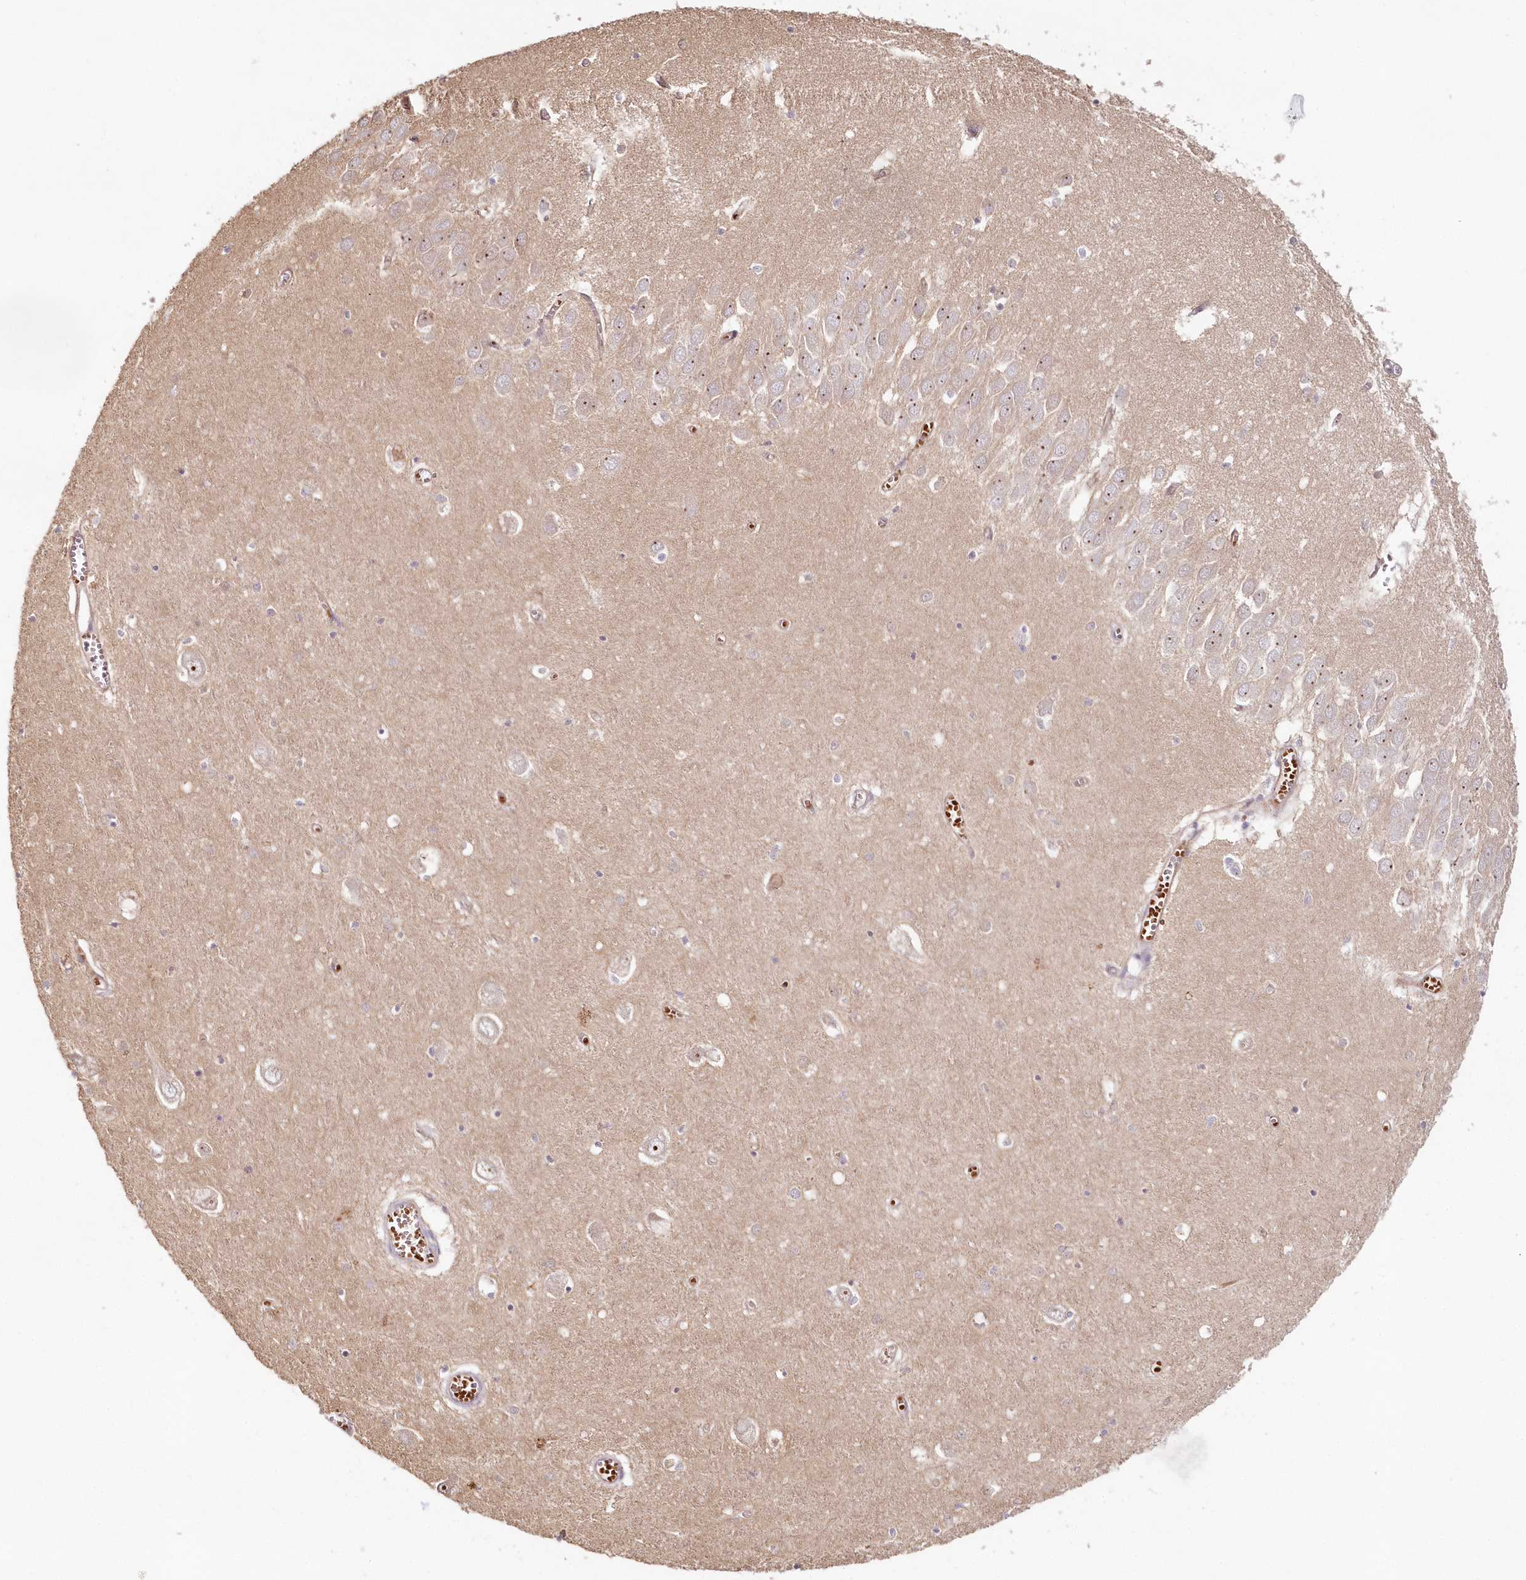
{"staining": {"intensity": "negative", "quantity": "none", "location": "none"}, "tissue": "hippocampus", "cell_type": "Glial cells", "image_type": "normal", "snomed": [{"axis": "morphology", "description": "Normal tissue, NOS"}, {"axis": "topography", "description": "Hippocampus"}], "caption": "DAB (3,3'-diaminobenzidine) immunohistochemical staining of unremarkable hippocampus shows no significant positivity in glial cells.", "gene": "HYCC2", "patient": {"sex": "male", "age": 70}}